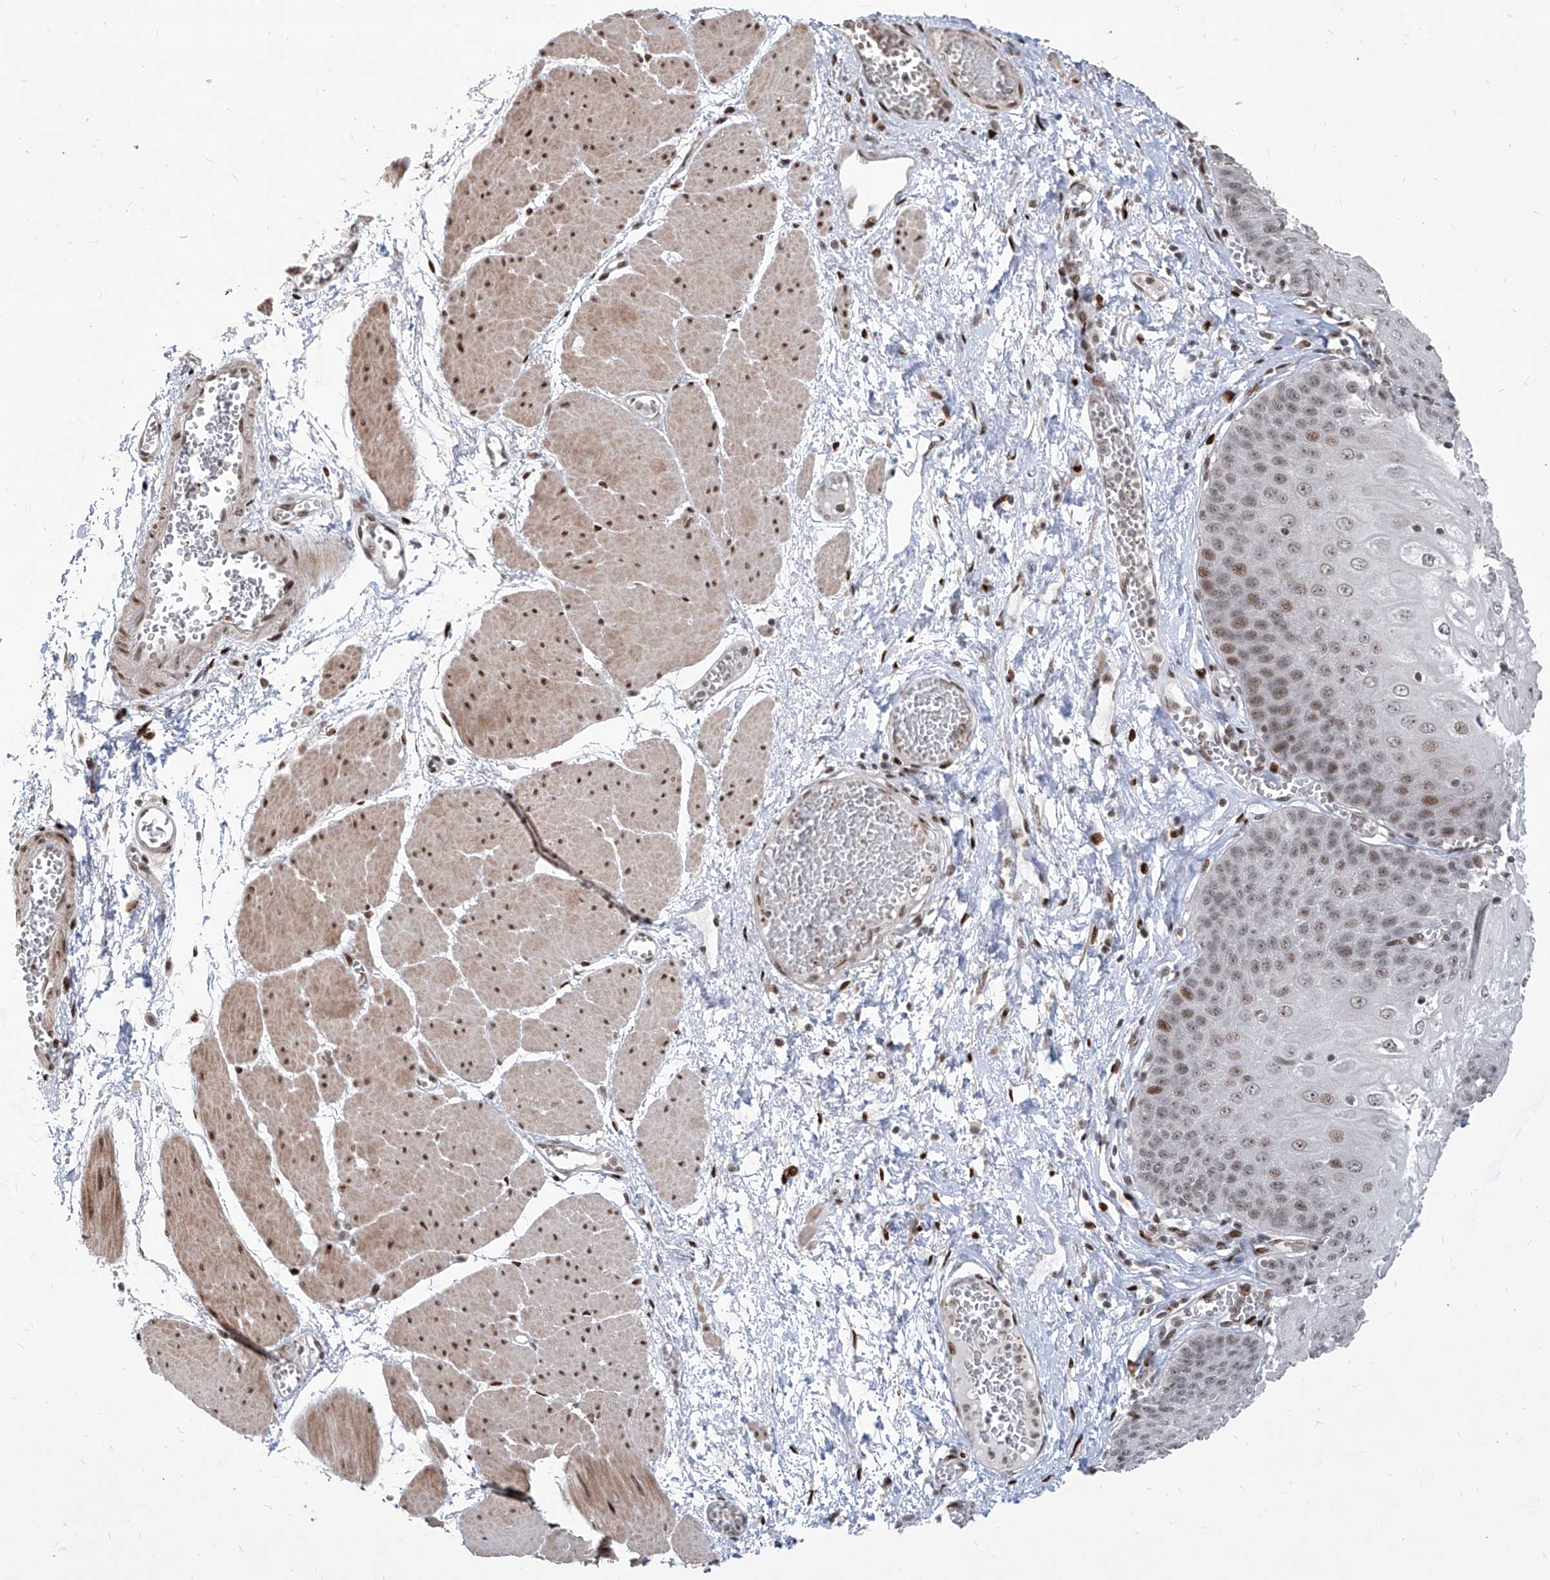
{"staining": {"intensity": "moderate", "quantity": "25%-75%", "location": "nuclear"}, "tissue": "esophagus", "cell_type": "Squamous epithelial cells", "image_type": "normal", "snomed": [{"axis": "morphology", "description": "Normal tissue, NOS"}, {"axis": "topography", "description": "Esophagus"}], "caption": "Approximately 25%-75% of squamous epithelial cells in benign human esophagus reveal moderate nuclear protein expression as visualized by brown immunohistochemical staining.", "gene": "IRF2", "patient": {"sex": "male", "age": 60}}